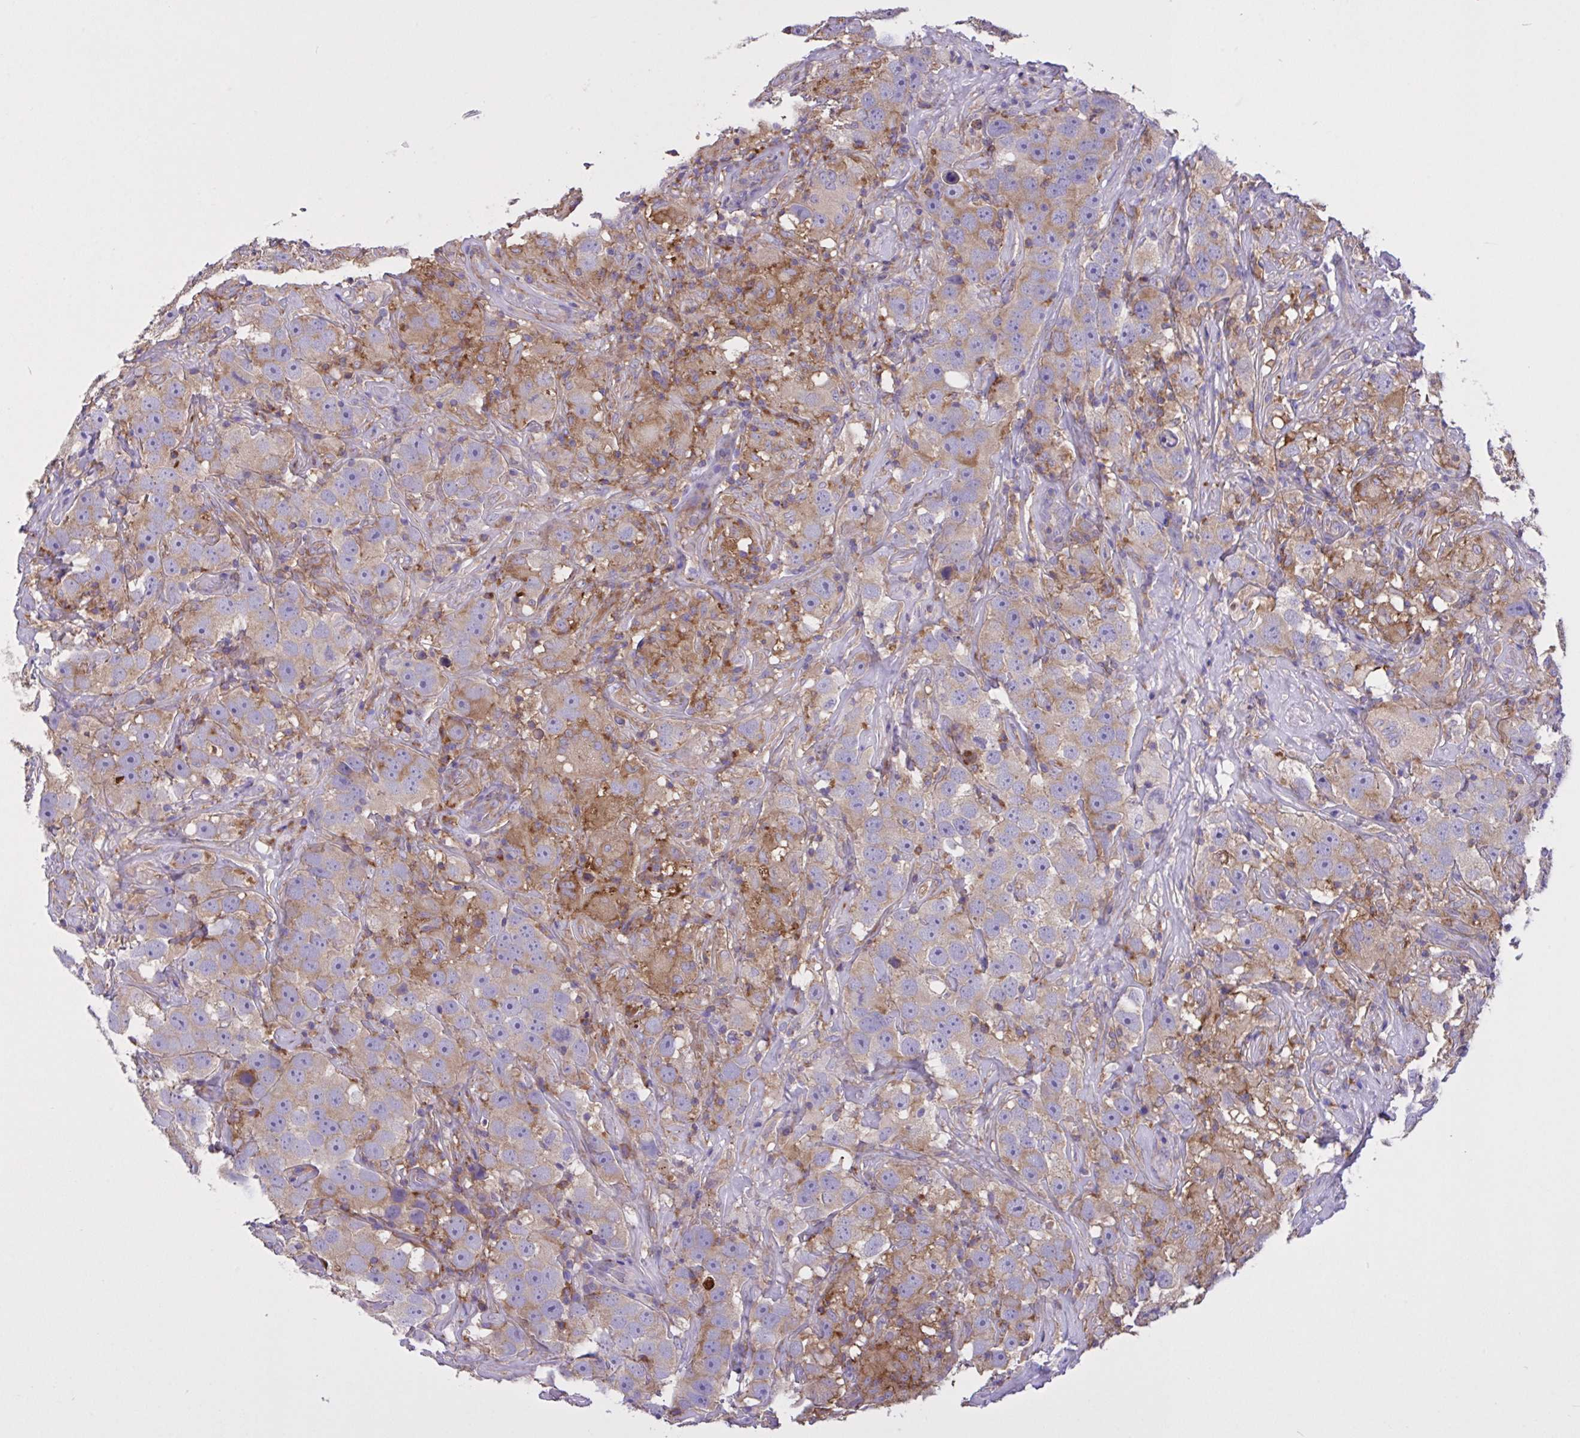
{"staining": {"intensity": "weak", "quantity": "25%-75%", "location": "cytoplasmic/membranous"}, "tissue": "testis cancer", "cell_type": "Tumor cells", "image_type": "cancer", "snomed": [{"axis": "morphology", "description": "Seminoma, NOS"}, {"axis": "topography", "description": "Testis"}], "caption": "DAB (3,3'-diaminobenzidine) immunohistochemical staining of testis seminoma displays weak cytoplasmic/membranous protein staining in approximately 25%-75% of tumor cells.", "gene": "OR51M1", "patient": {"sex": "male", "age": 49}}